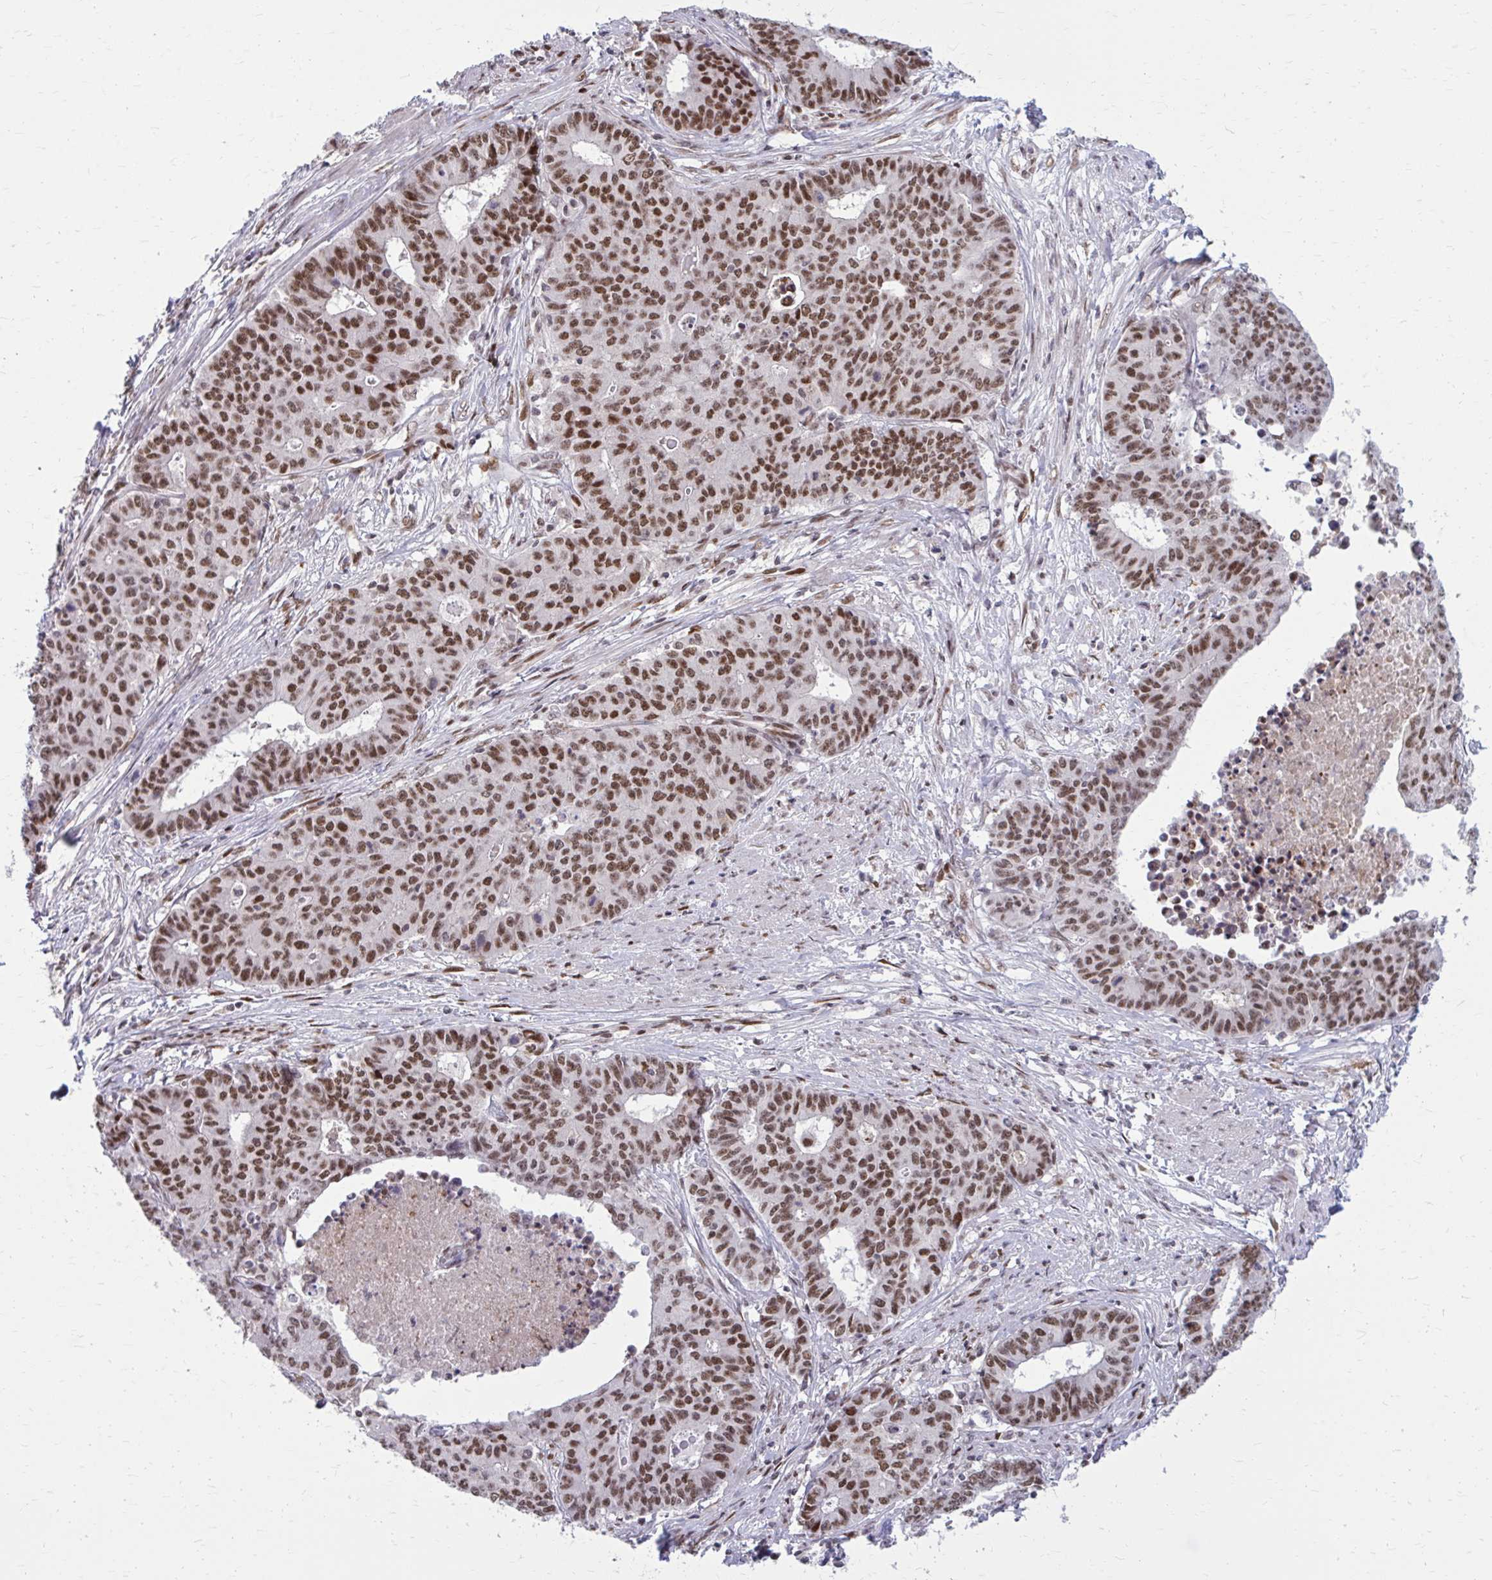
{"staining": {"intensity": "moderate", "quantity": ">75%", "location": "nuclear"}, "tissue": "endometrial cancer", "cell_type": "Tumor cells", "image_type": "cancer", "snomed": [{"axis": "morphology", "description": "Adenocarcinoma, NOS"}, {"axis": "topography", "description": "Endometrium"}], "caption": "Protein expression analysis of human endometrial cancer reveals moderate nuclear staining in approximately >75% of tumor cells.", "gene": "PSME4", "patient": {"sex": "female", "age": 59}}